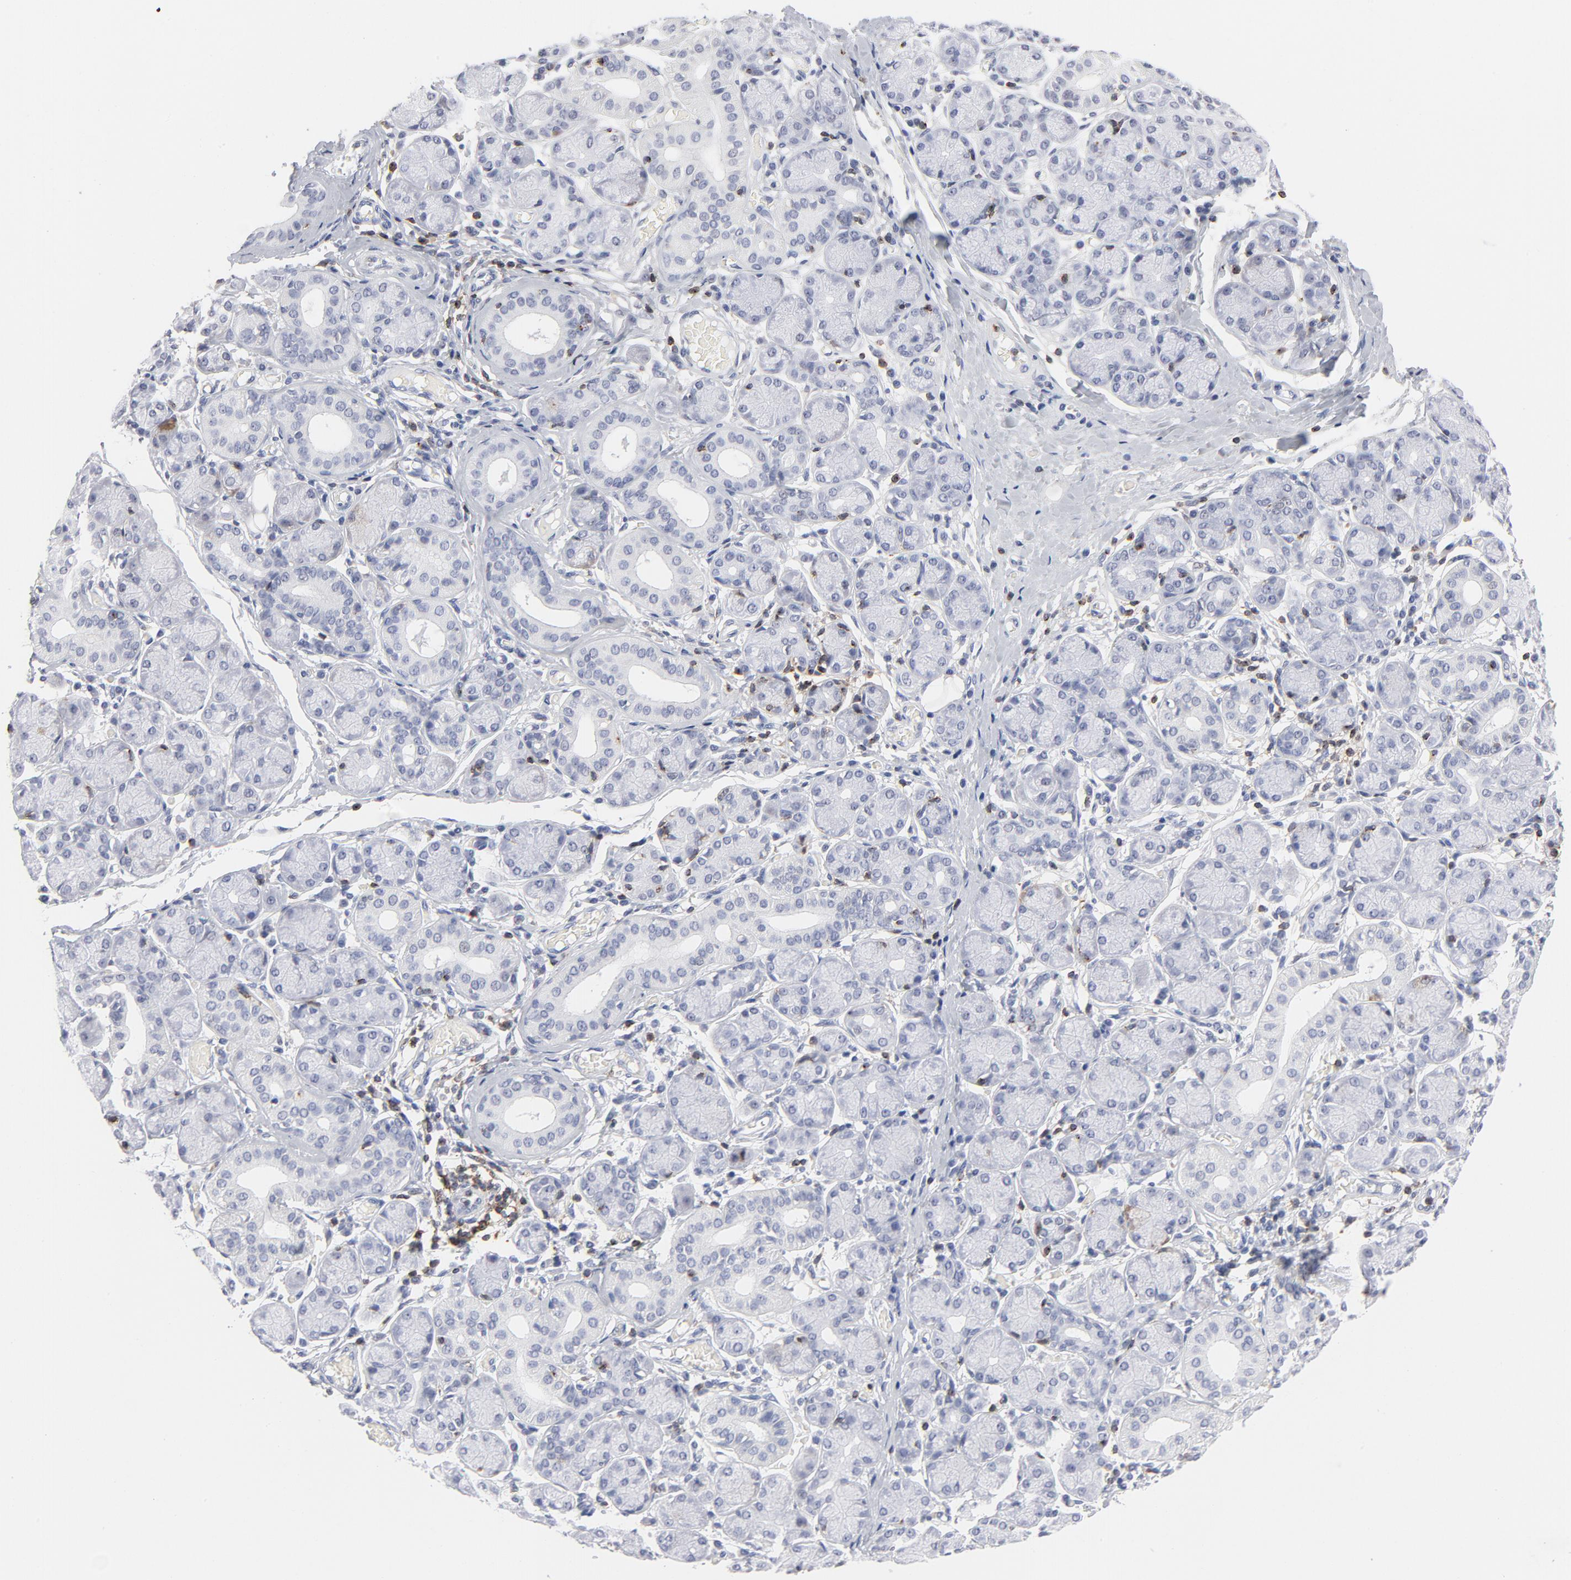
{"staining": {"intensity": "moderate", "quantity": ">75%", "location": "cytoplasmic/membranous"}, "tissue": "salivary gland", "cell_type": "Glandular cells", "image_type": "normal", "snomed": [{"axis": "morphology", "description": "Normal tissue, NOS"}, {"axis": "topography", "description": "Salivary gland"}], "caption": "Salivary gland was stained to show a protein in brown. There is medium levels of moderate cytoplasmic/membranous positivity in about >75% of glandular cells.", "gene": "CD2", "patient": {"sex": "female", "age": 24}}